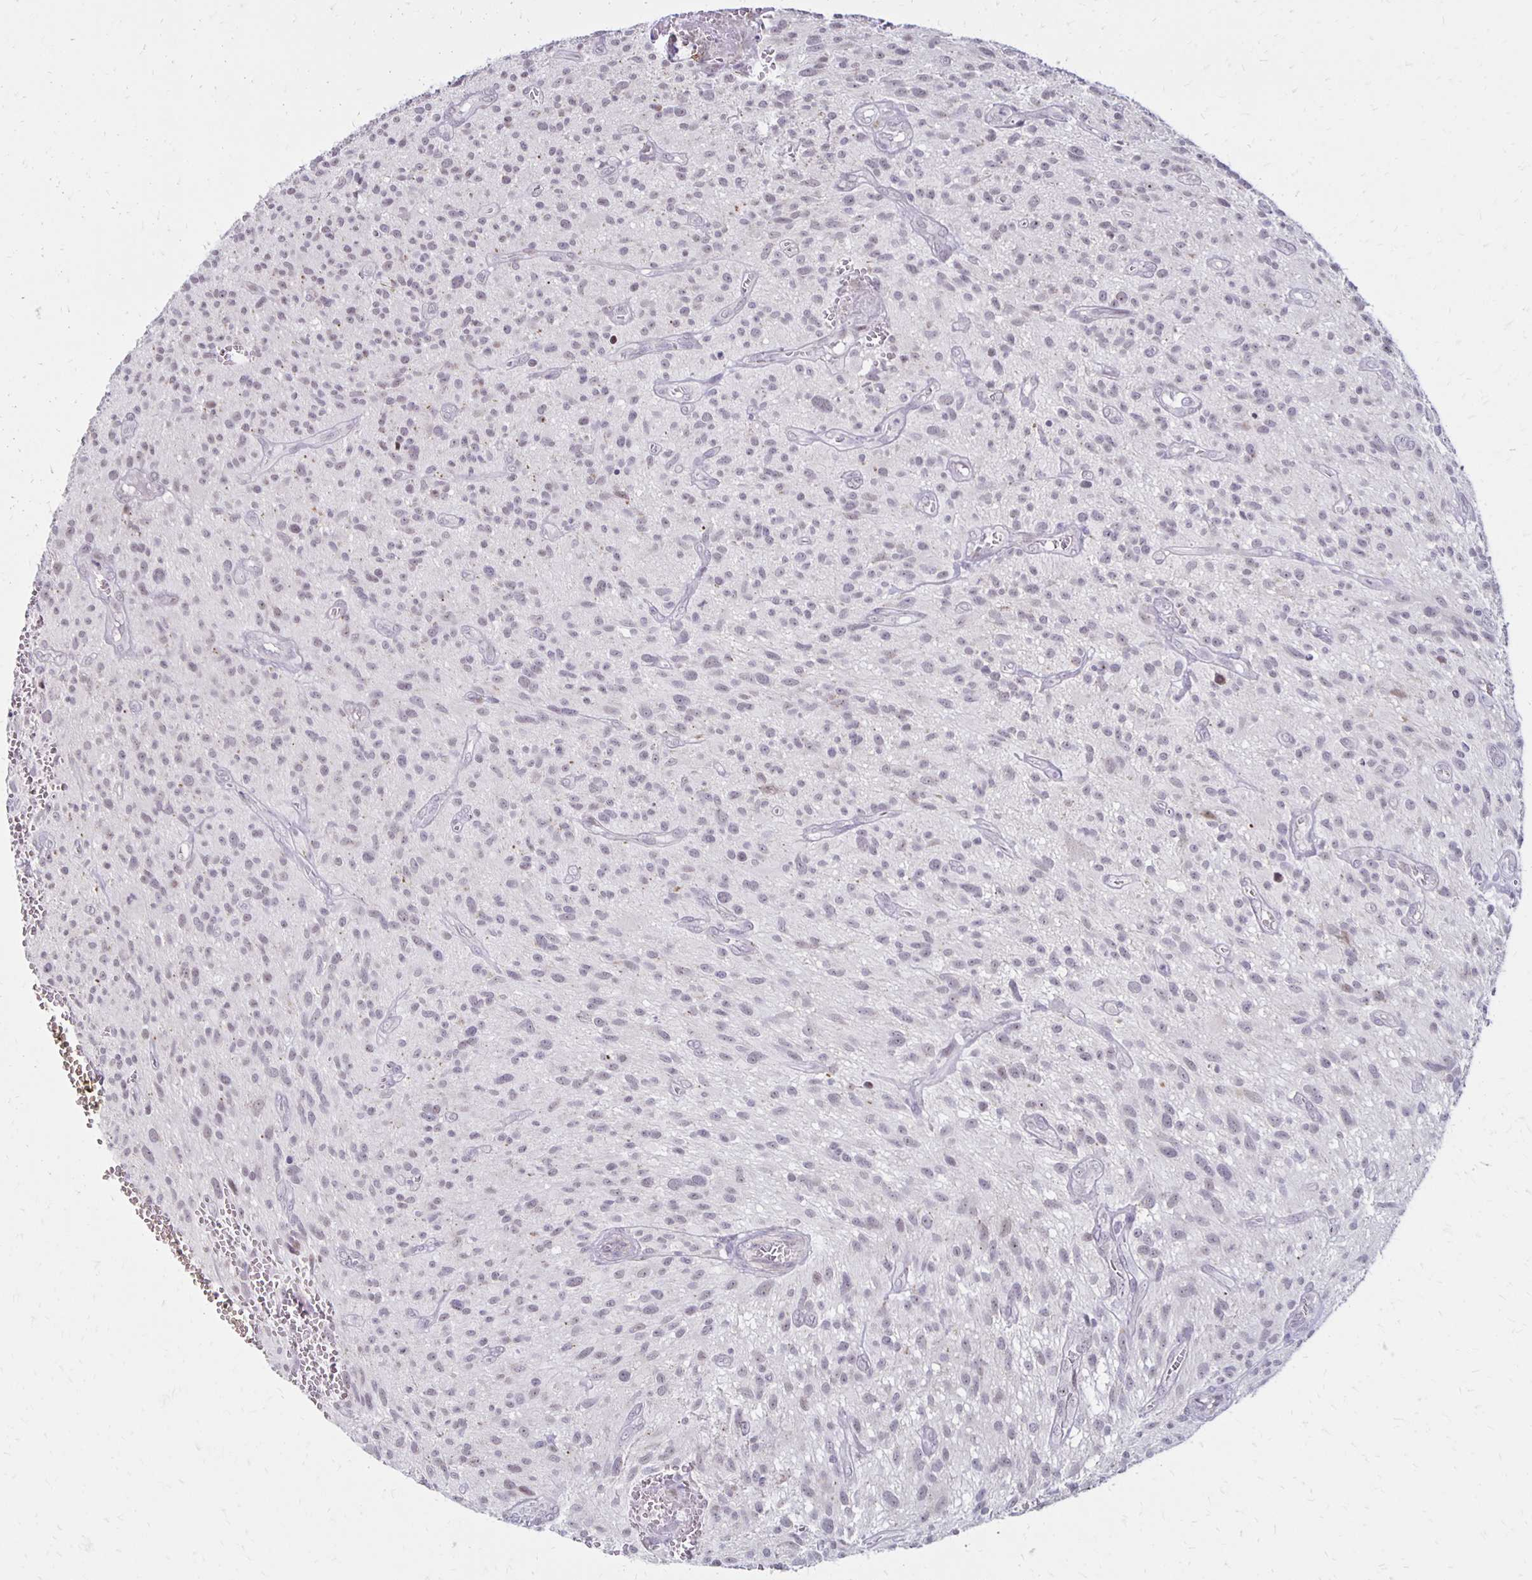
{"staining": {"intensity": "negative", "quantity": "none", "location": "none"}, "tissue": "glioma", "cell_type": "Tumor cells", "image_type": "cancer", "snomed": [{"axis": "morphology", "description": "Glioma, malignant, High grade"}, {"axis": "topography", "description": "Brain"}], "caption": "IHC of human glioma demonstrates no staining in tumor cells.", "gene": "DAGLA", "patient": {"sex": "male", "age": 75}}